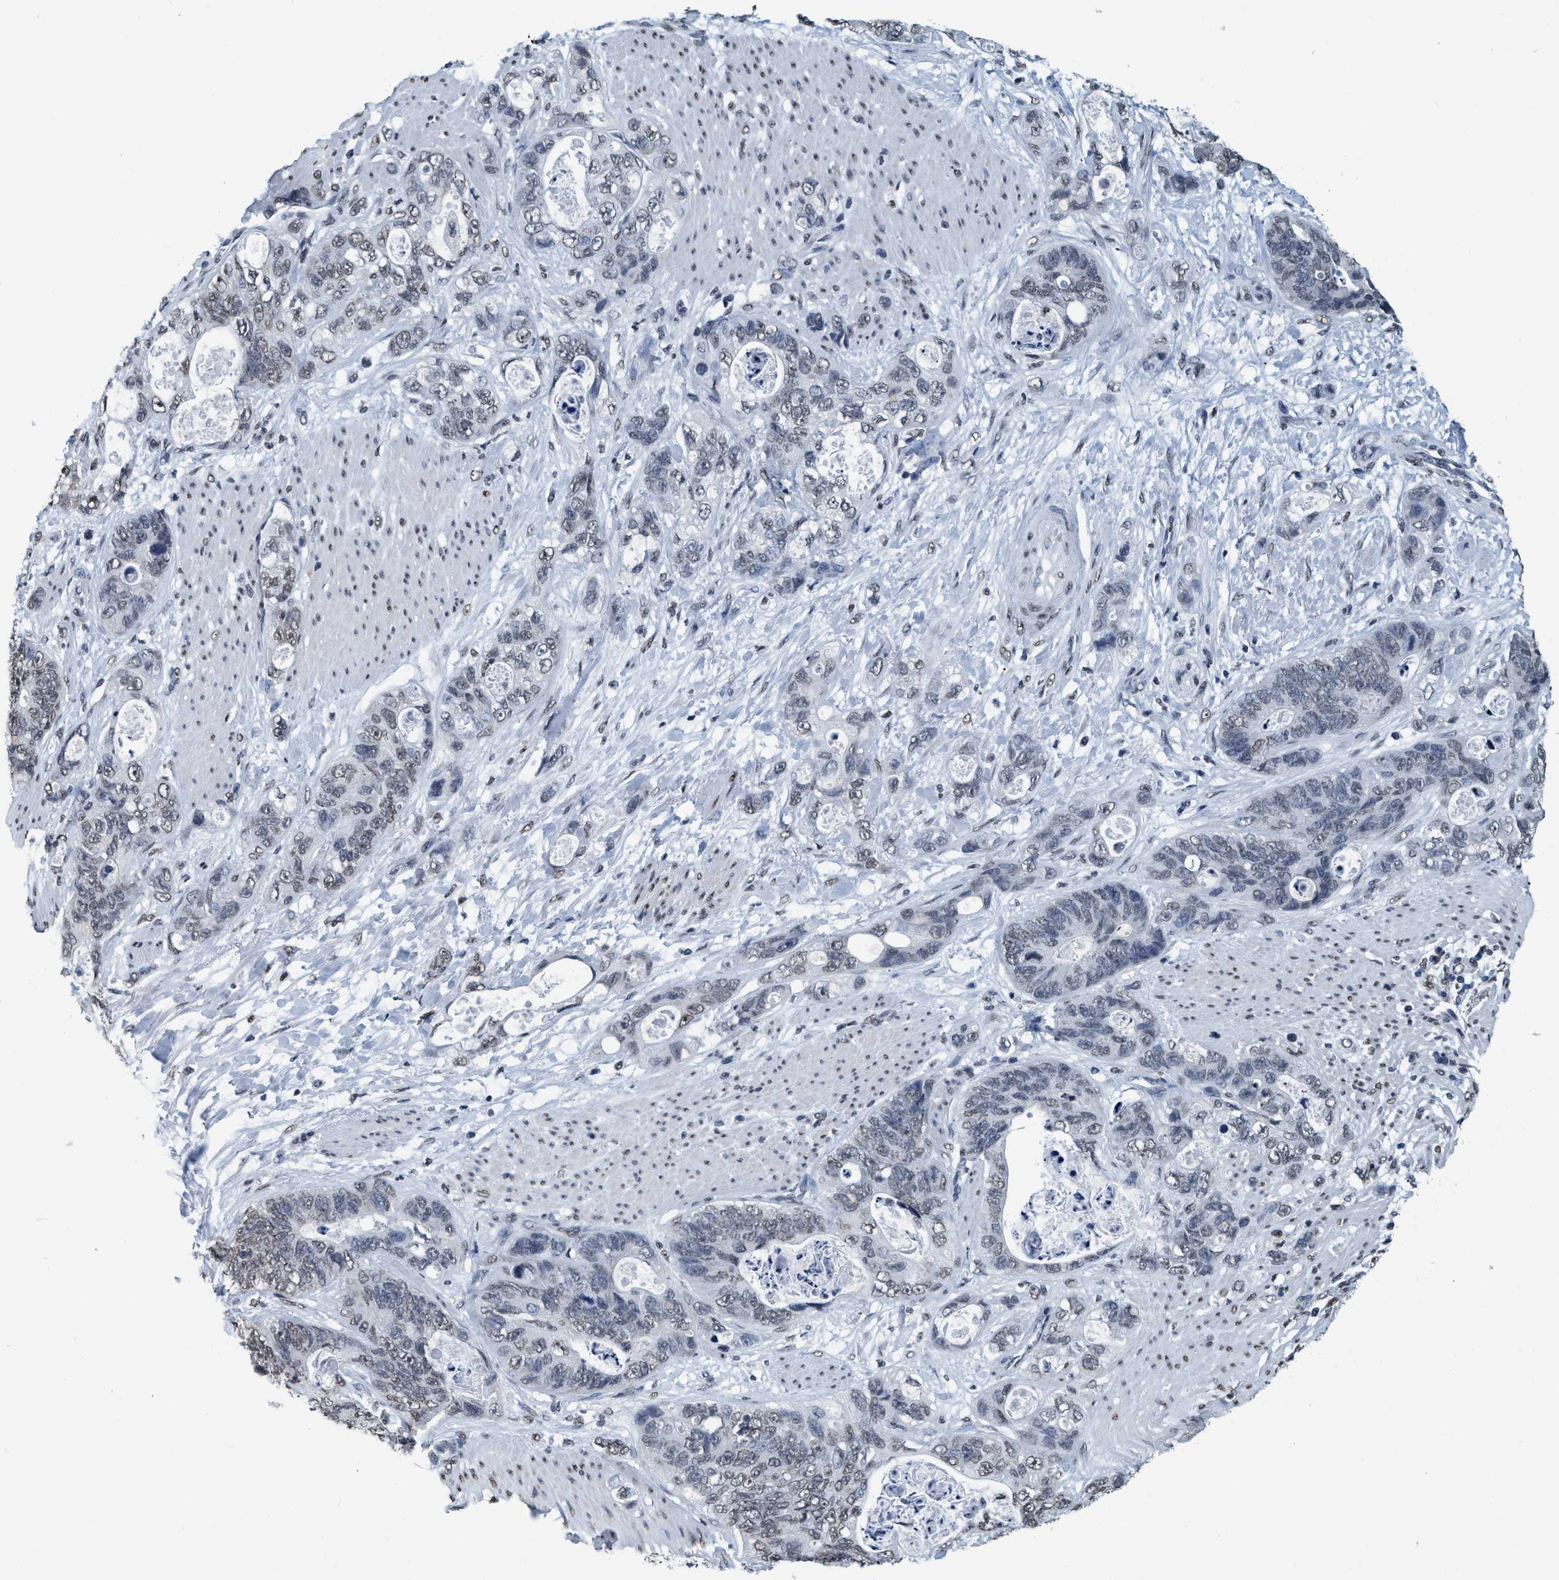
{"staining": {"intensity": "weak", "quantity": "<25%", "location": "nuclear"}, "tissue": "stomach cancer", "cell_type": "Tumor cells", "image_type": "cancer", "snomed": [{"axis": "morphology", "description": "Normal tissue, NOS"}, {"axis": "morphology", "description": "Adenocarcinoma, NOS"}, {"axis": "topography", "description": "Stomach"}], "caption": "DAB immunohistochemical staining of human adenocarcinoma (stomach) displays no significant staining in tumor cells.", "gene": "CCNE2", "patient": {"sex": "female", "age": 89}}